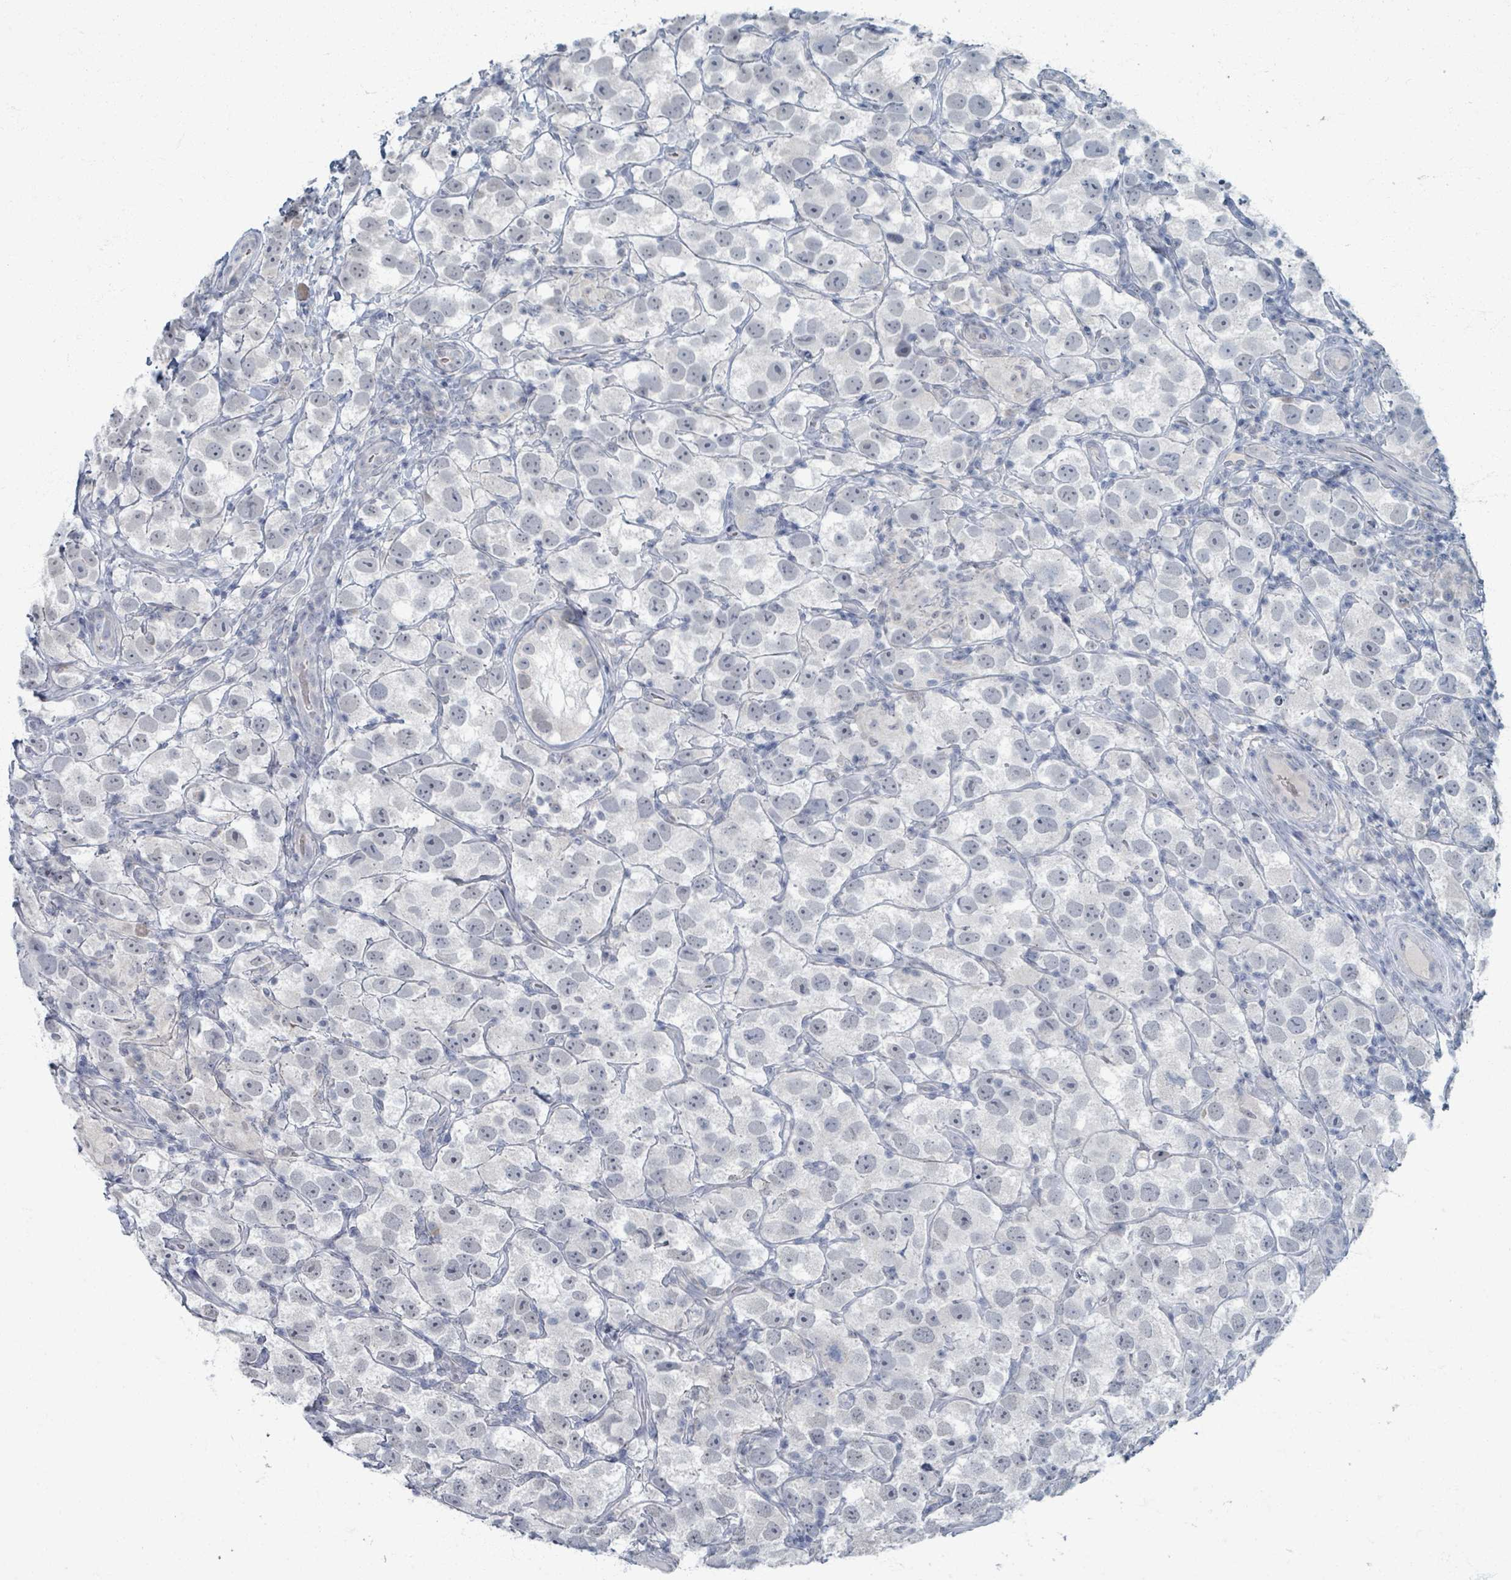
{"staining": {"intensity": "negative", "quantity": "none", "location": "none"}, "tissue": "testis cancer", "cell_type": "Tumor cells", "image_type": "cancer", "snomed": [{"axis": "morphology", "description": "Seminoma, NOS"}, {"axis": "topography", "description": "Testis"}], "caption": "Image shows no protein expression in tumor cells of testis cancer (seminoma) tissue. Brightfield microscopy of immunohistochemistry (IHC) stained with DAB (3,3'-diaminobenzidine) (brown) and hematoxylin (blue), captured at high magnification.", "gene": "WNT11", "patient": {"sex": "male", "age": 26}}